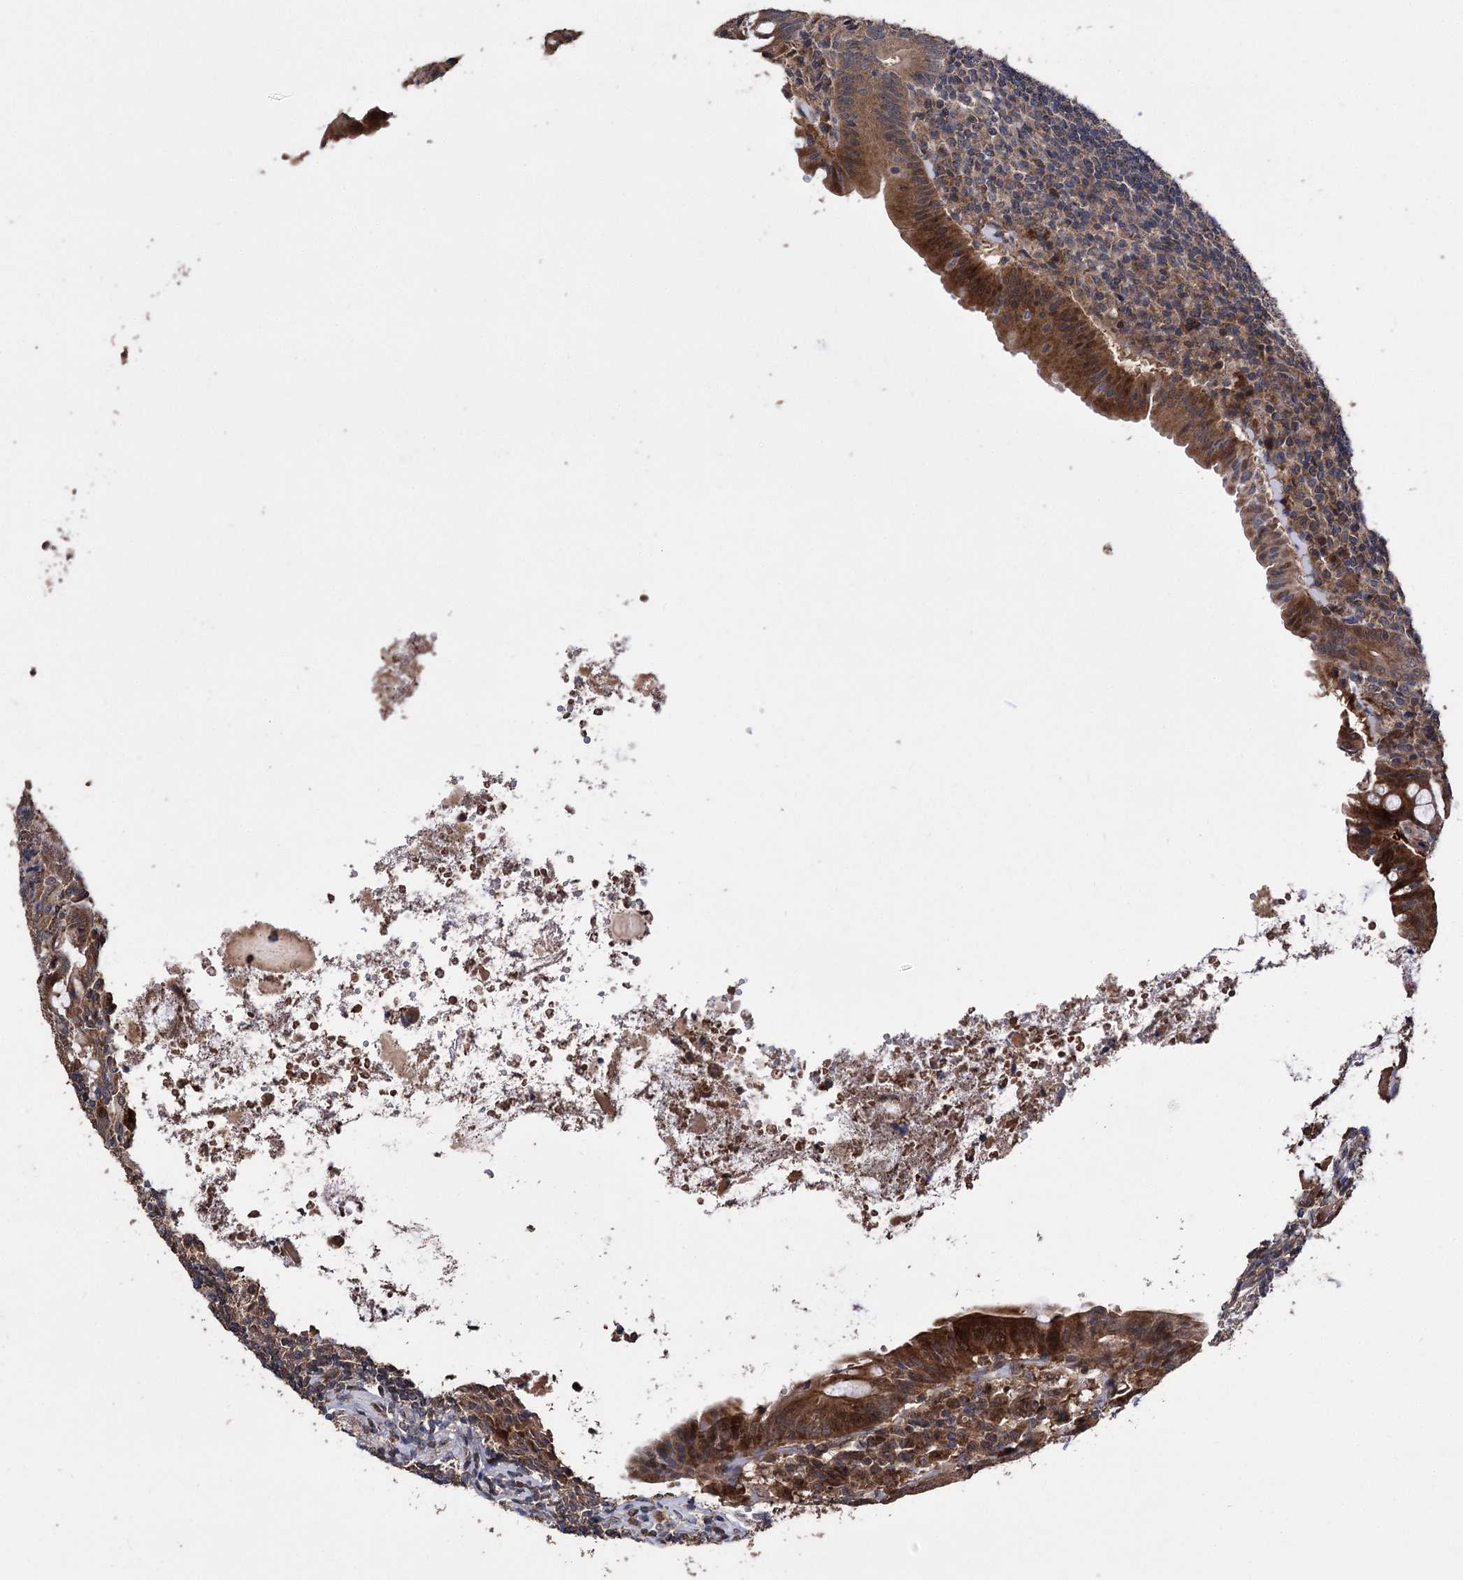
{"staining": {"intensity": "moderate", "quantity": ">75%", "location": "cytoplasmic/membranous"}, "tissue": "appendix", "cell_type": "Glandular cells", "image_type": "normal", "snomed": [{"axis": "morphology", "description": "Normal tissue, NOS"}, {"axis": "topography", "description": "Appendix"}], "caption": "IHC histopathology image of benign appendix: appendix stained using IHC displays medium levels of moderate protein expression localized specifically in the cytoplasmic/membranous of glandular cells, appearing as a cytoplasmic/membranous brown color.", "gene": "RASSF3", "patient": {"sex": "female", "age": 54}}